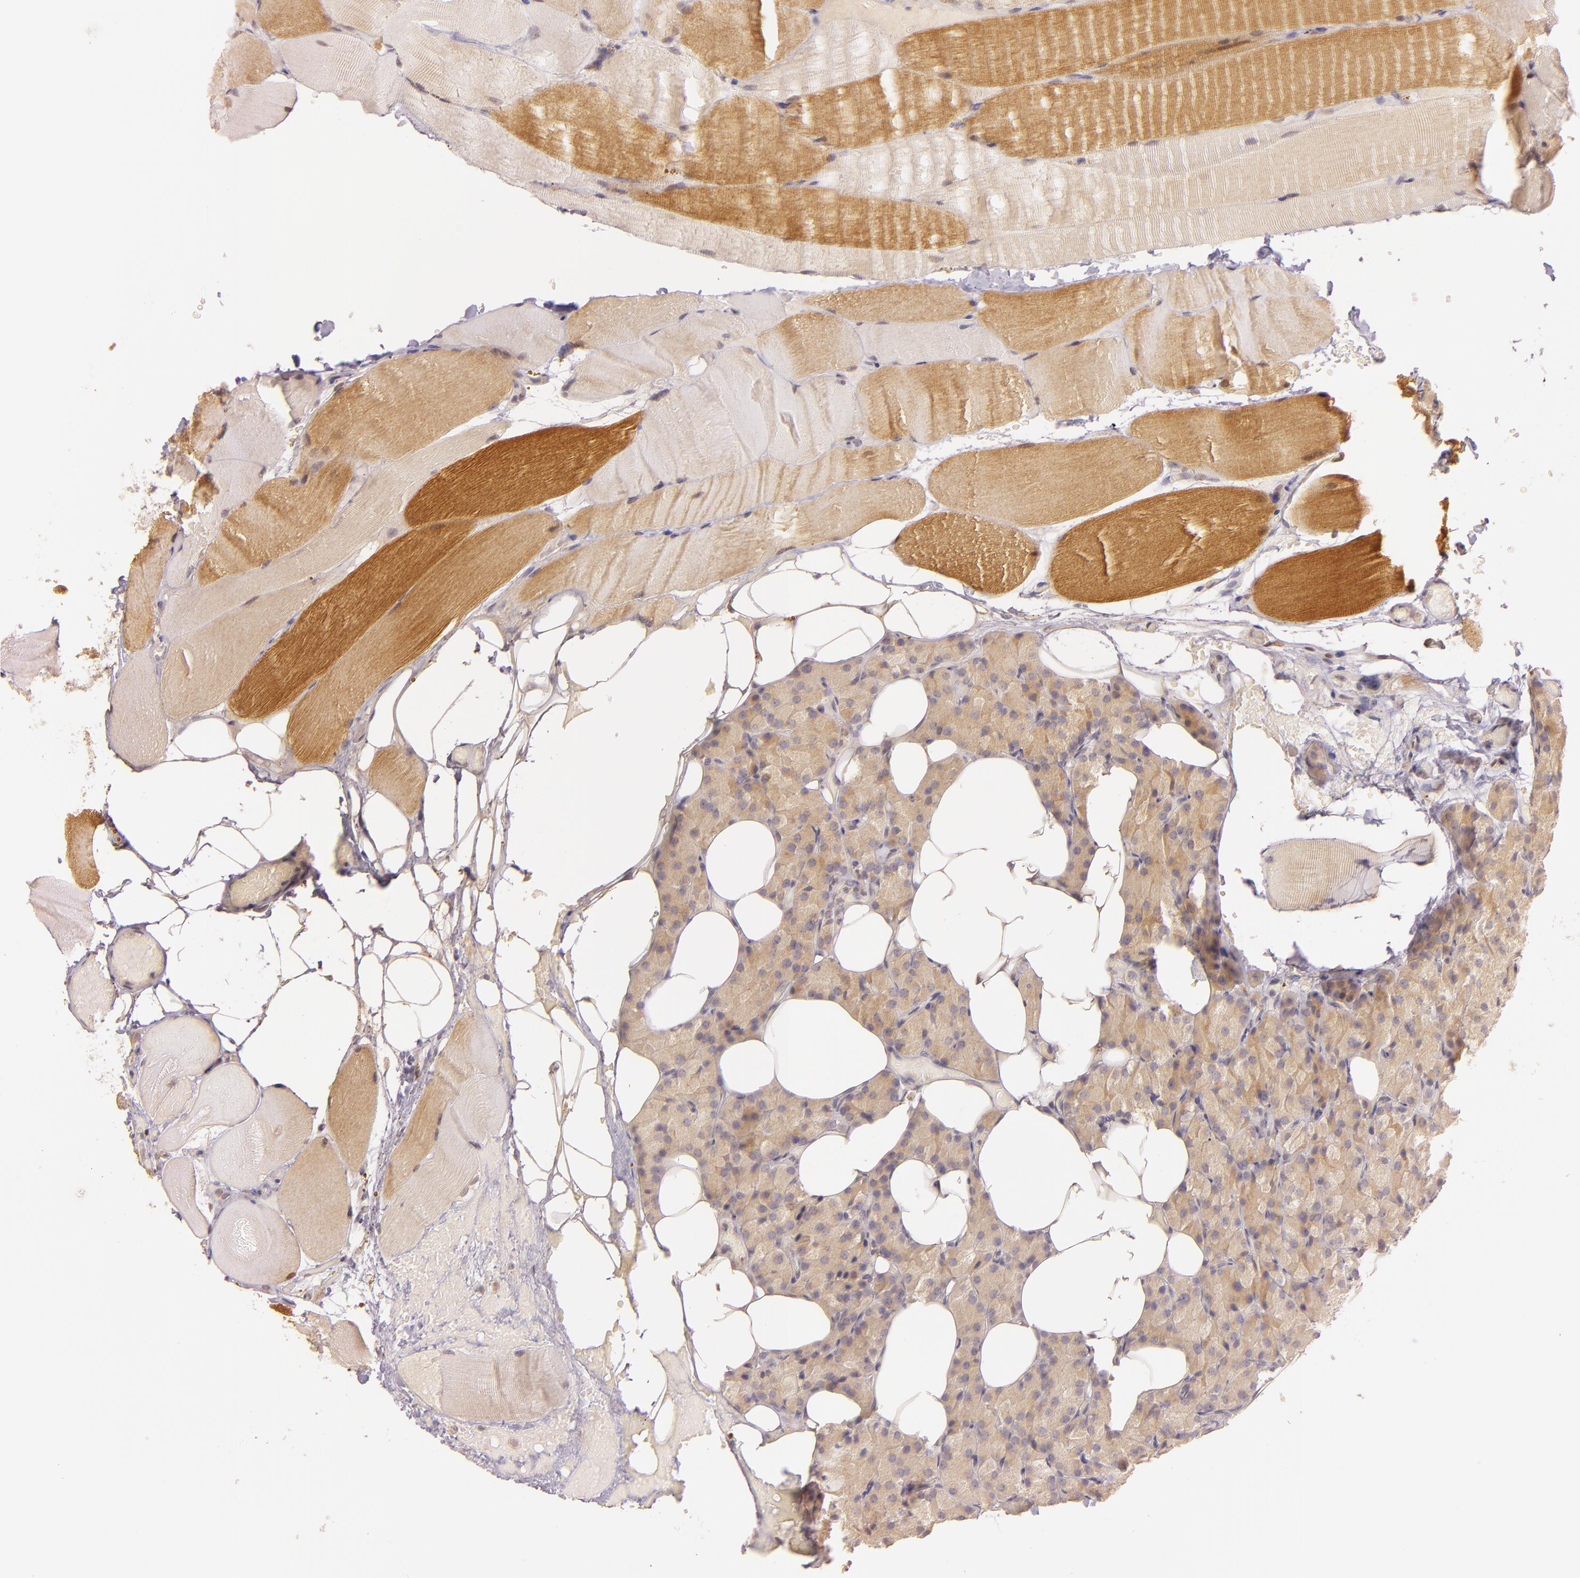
{"staining": {"intensity": "moderate", "quantity": ">75%", "location": "cytoplasmic/membranous"}, "tissue": "parathyroid gland", "cell_type": "Glandular cells", "image_type": "normal", "snomed": [{"axis": "morphology", "description": "Normal tissue, NOS"}, {"axis": "topography", "description": "Skeletal muscle"}, {"axis": "topography", "description": "Parathyroid gland"}], "caption": "Parathyroid gland stained with DAB (3,3'-diaminobenzidine) immunohistochemistry displays medium levels of moderate cytoplasmic/membranous expression in about >75% of glandular cells. Nuclei are stained in blue.", "gene": "LGMN", "patient": {"sex": "female", "age": 37}}